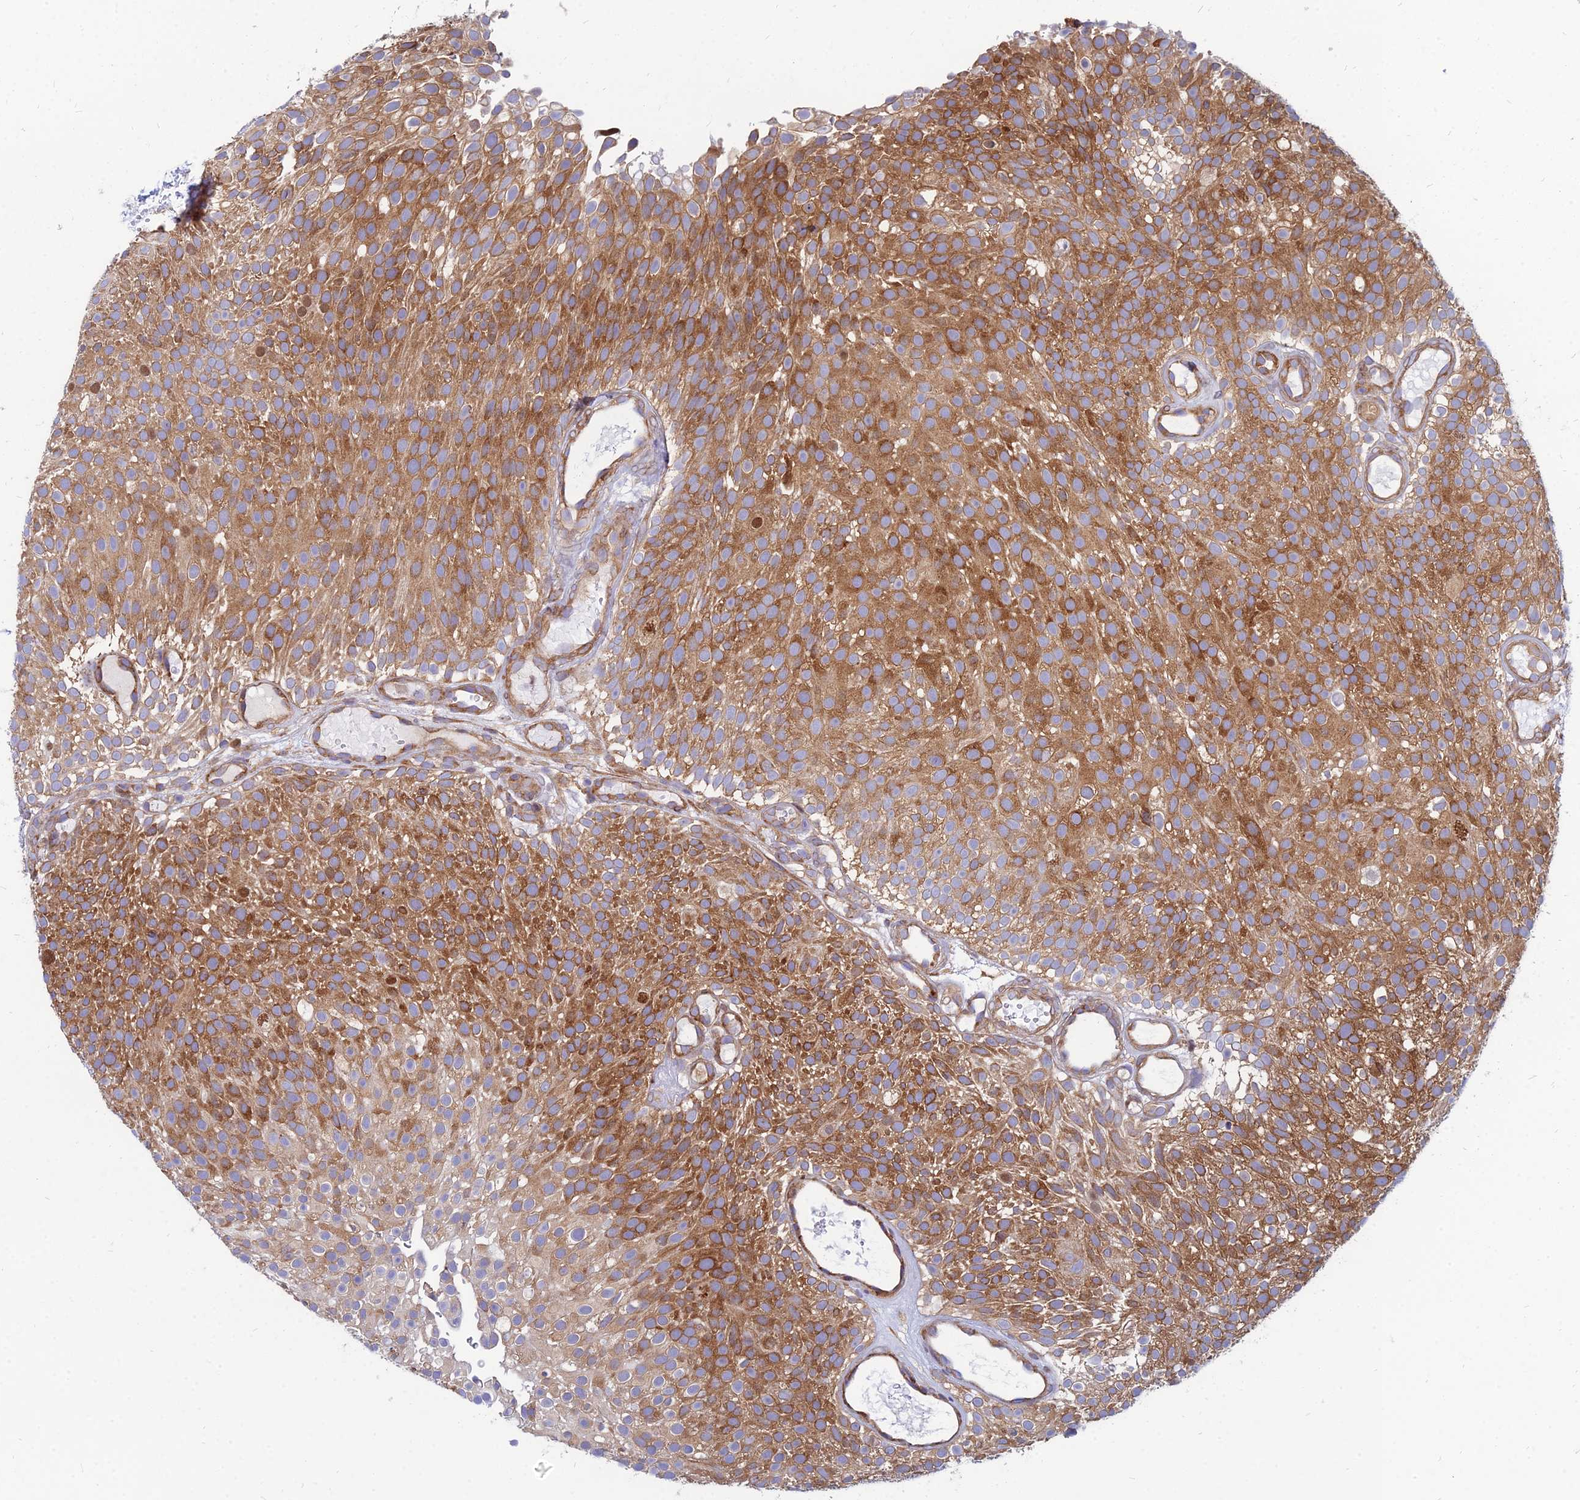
{"staining": {"intensity": "strong", "quantity": ">75%", "location": "cytoplasmic/membranous"}, "tissue": "urothelial cancer", "cell_type": "Tumor cells", "image_type": "cancer", "snomed": [{"axis": "morphology", "description": "Urothelial carcinoma, Low grade"}, {"axis": "topography", "description": "Urinary bladder"}], "caption": "An IHC image of neoplastic tissue is shown. Protein staining in brown shows strong cytoplasmic/membranous positivity in urothelial cancer within tumor cells. The staining is performed using DAB (3,3'-diaminobenzidine) brown chromogen to label protein expression. The nuclei are counter-stained blue using hematoxylin.", "gene": "TXLNA", "patient": {"sex": "male", "age": 78}}